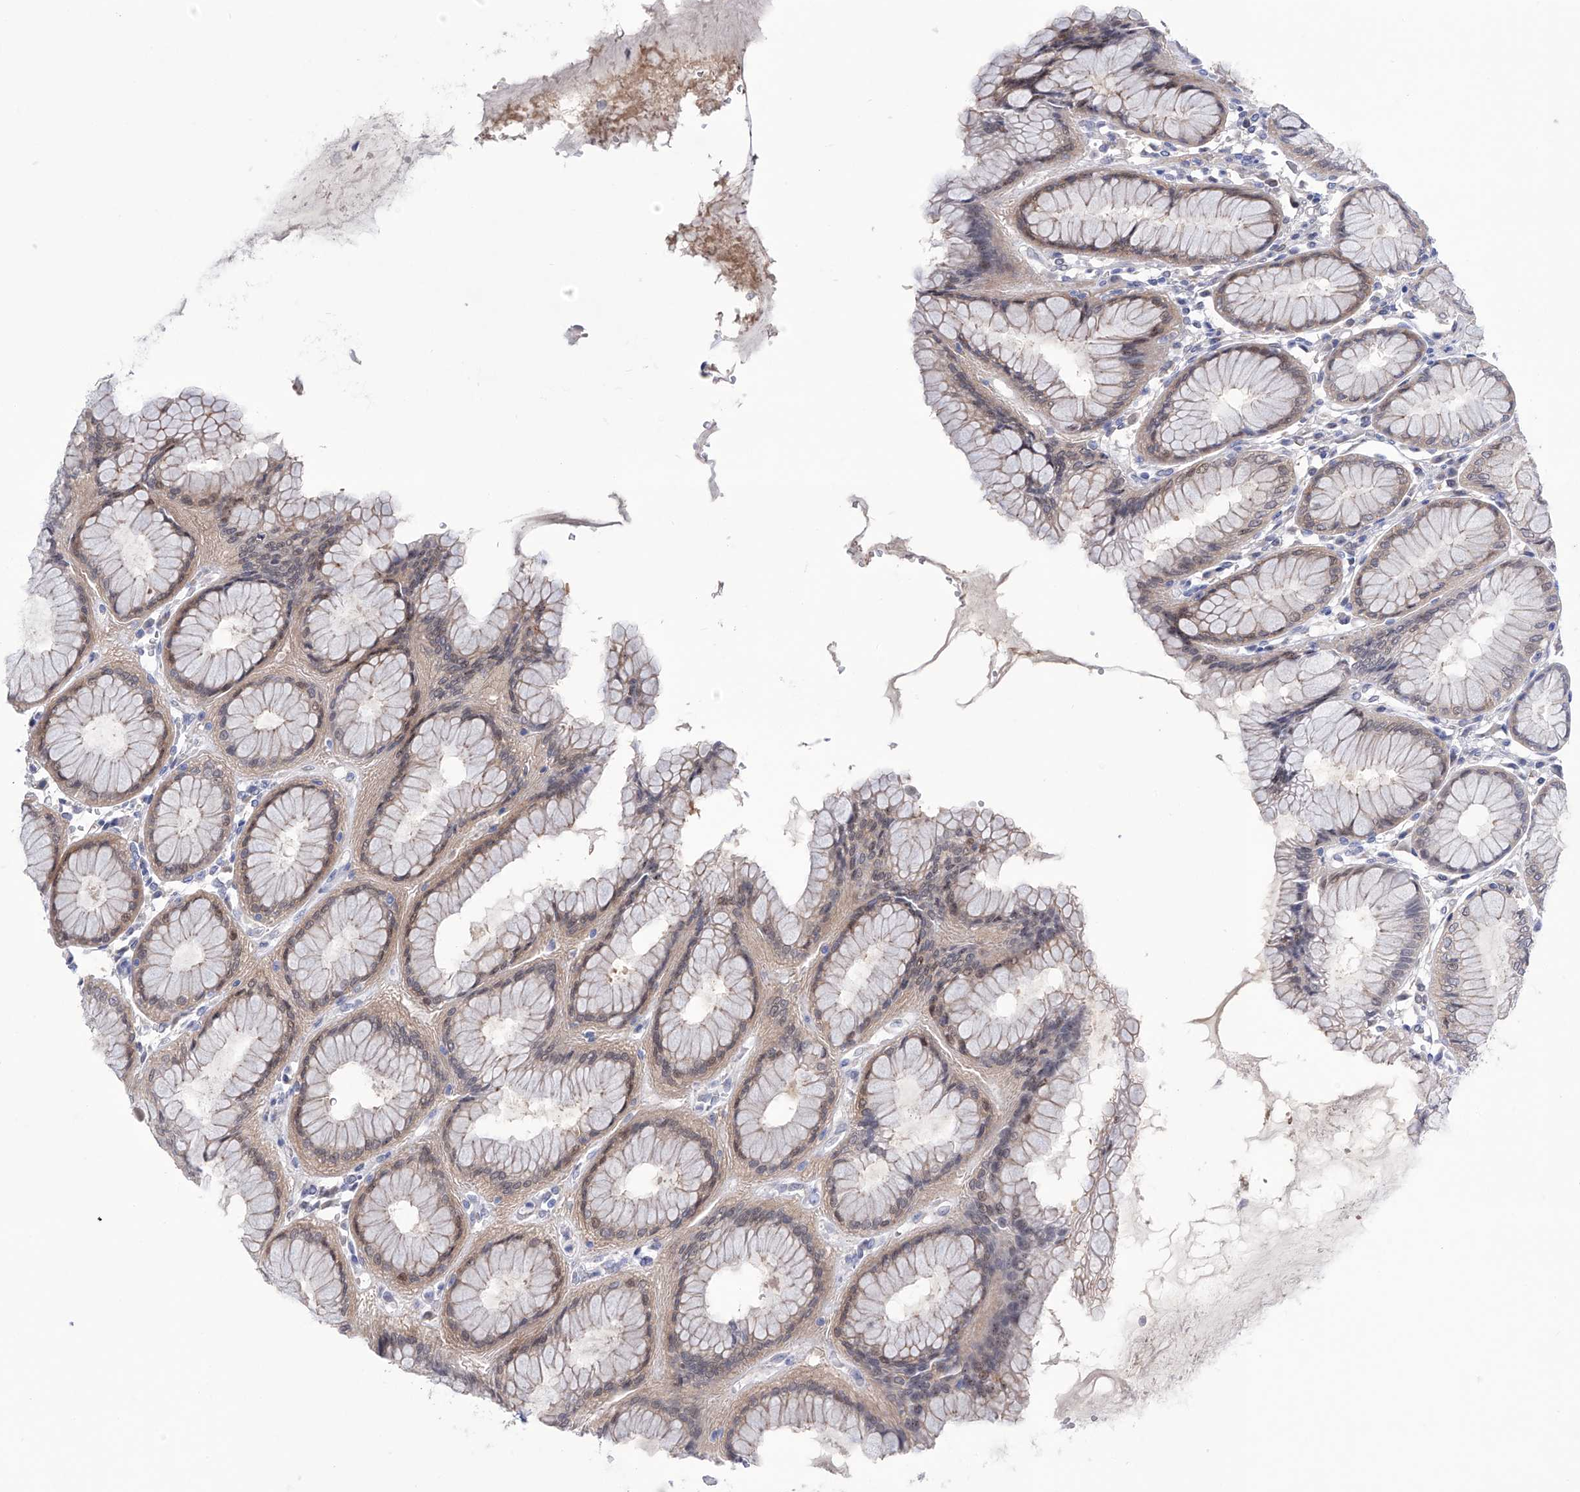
{"staining": {"intensity": "moderate", "quantity": "<25%", "location": "cytoplasmic/membranous,nuclear"}, "tissue": "stomach", "cell_type": "Glandular cells", "image_type": "normal", "snomed": [{"axis": "morphology", "description": "Normal tissue, NOS"}, {"axis": "topography", "description": "Stomach, lower"}], "caption": "About <25% of glandular cells in benign human stomach display moderate cytoplasmic/membranous,nuclear protein positivity as visualized by brown immunohistochemical staining.", "gene": "PGM3", "patient": {"sex": "female", "age": 56}}